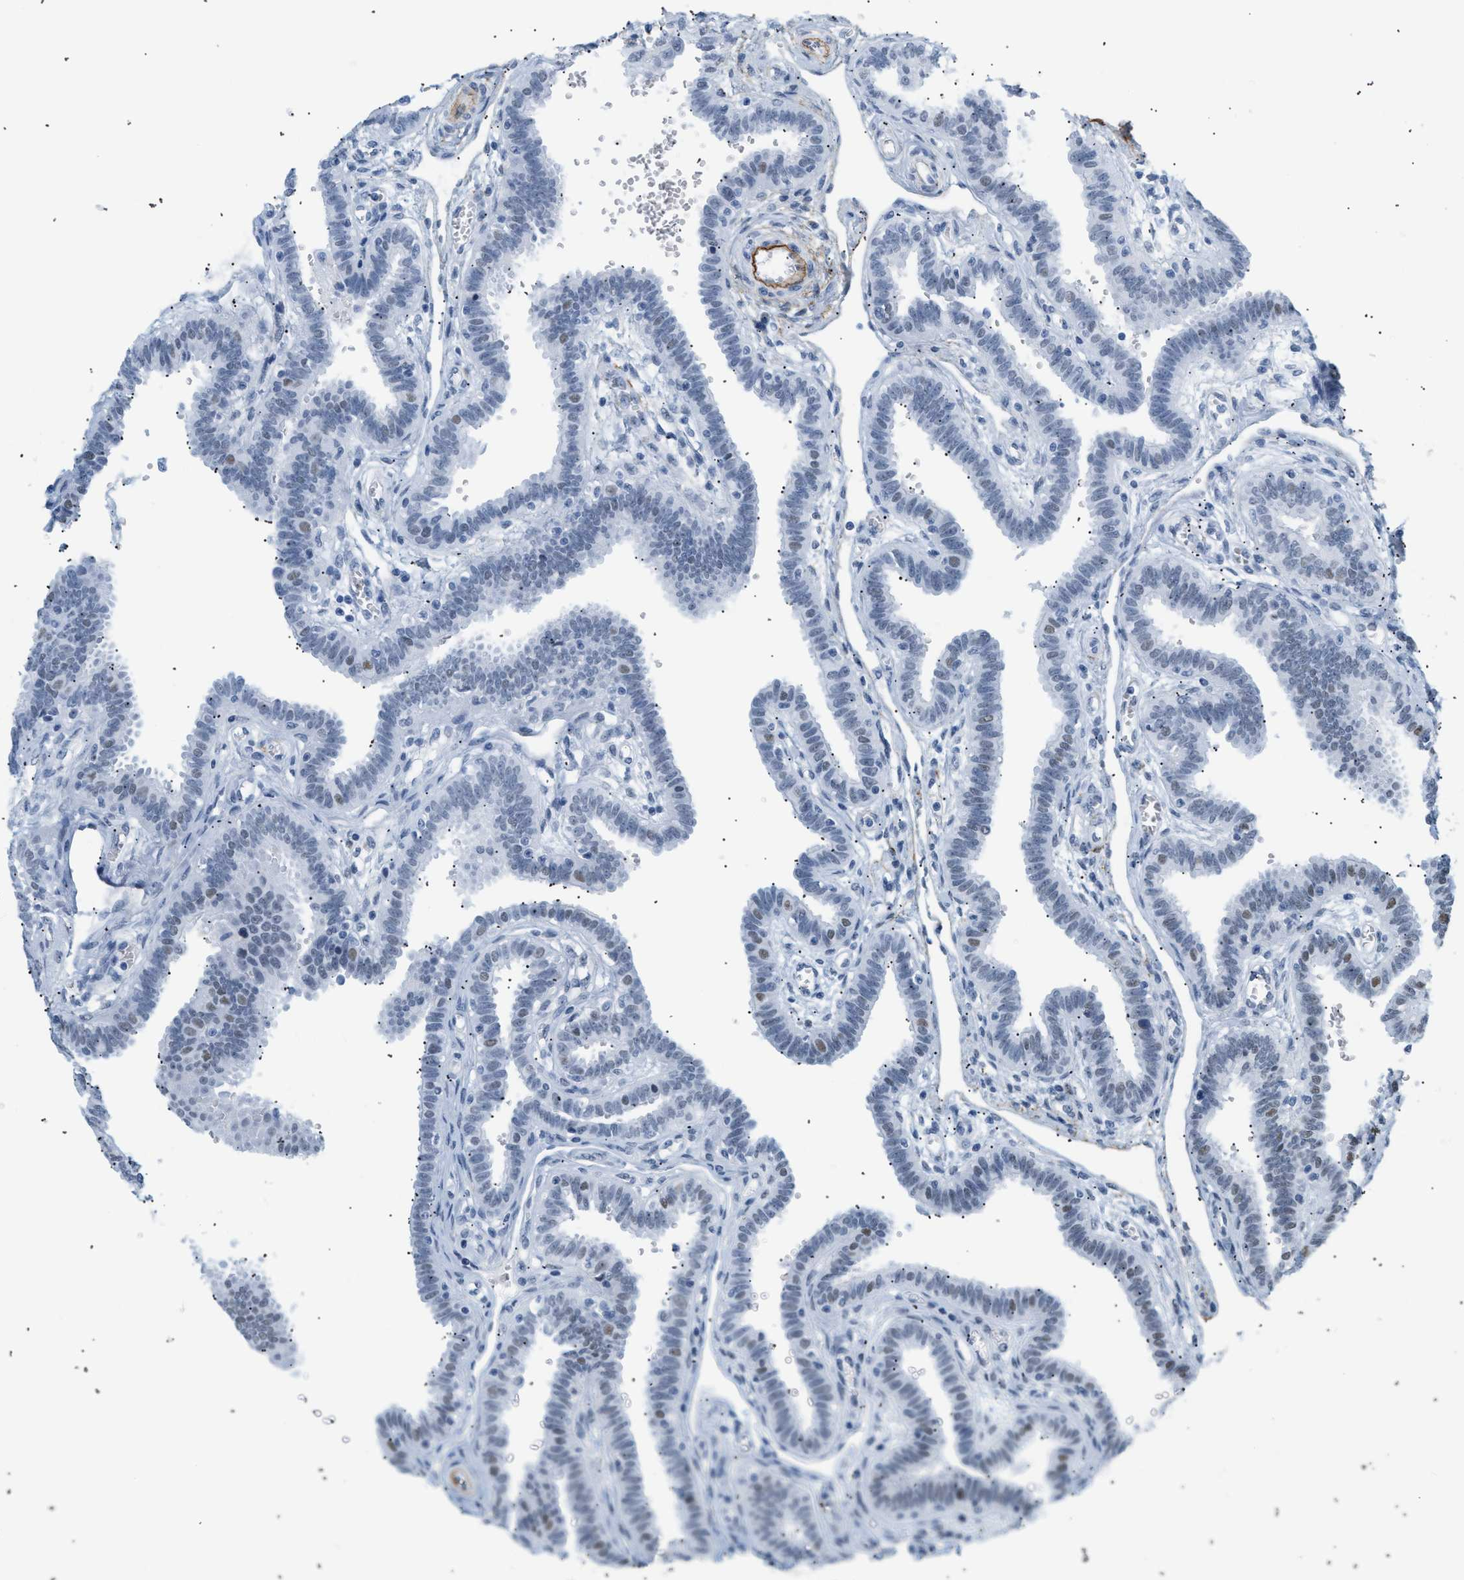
{"staining": {"intensity": "negative", "quantity": "none", "location": "none"}, "tissue": "fallopian tube", "cell_type": "Glandular cells", "image_type": "normal", "snomed": [{"axis": "morphology", "description": "Normal tissue, NOS"}, {"axis": "topography", "description": "Fallopian tube"}], "caption": "A histopathology image of fallopian tube stained for a protein shows no brown staining in glandular cells.", "gene": "ELN", "patient": {"sex": "female", "age": 32}}